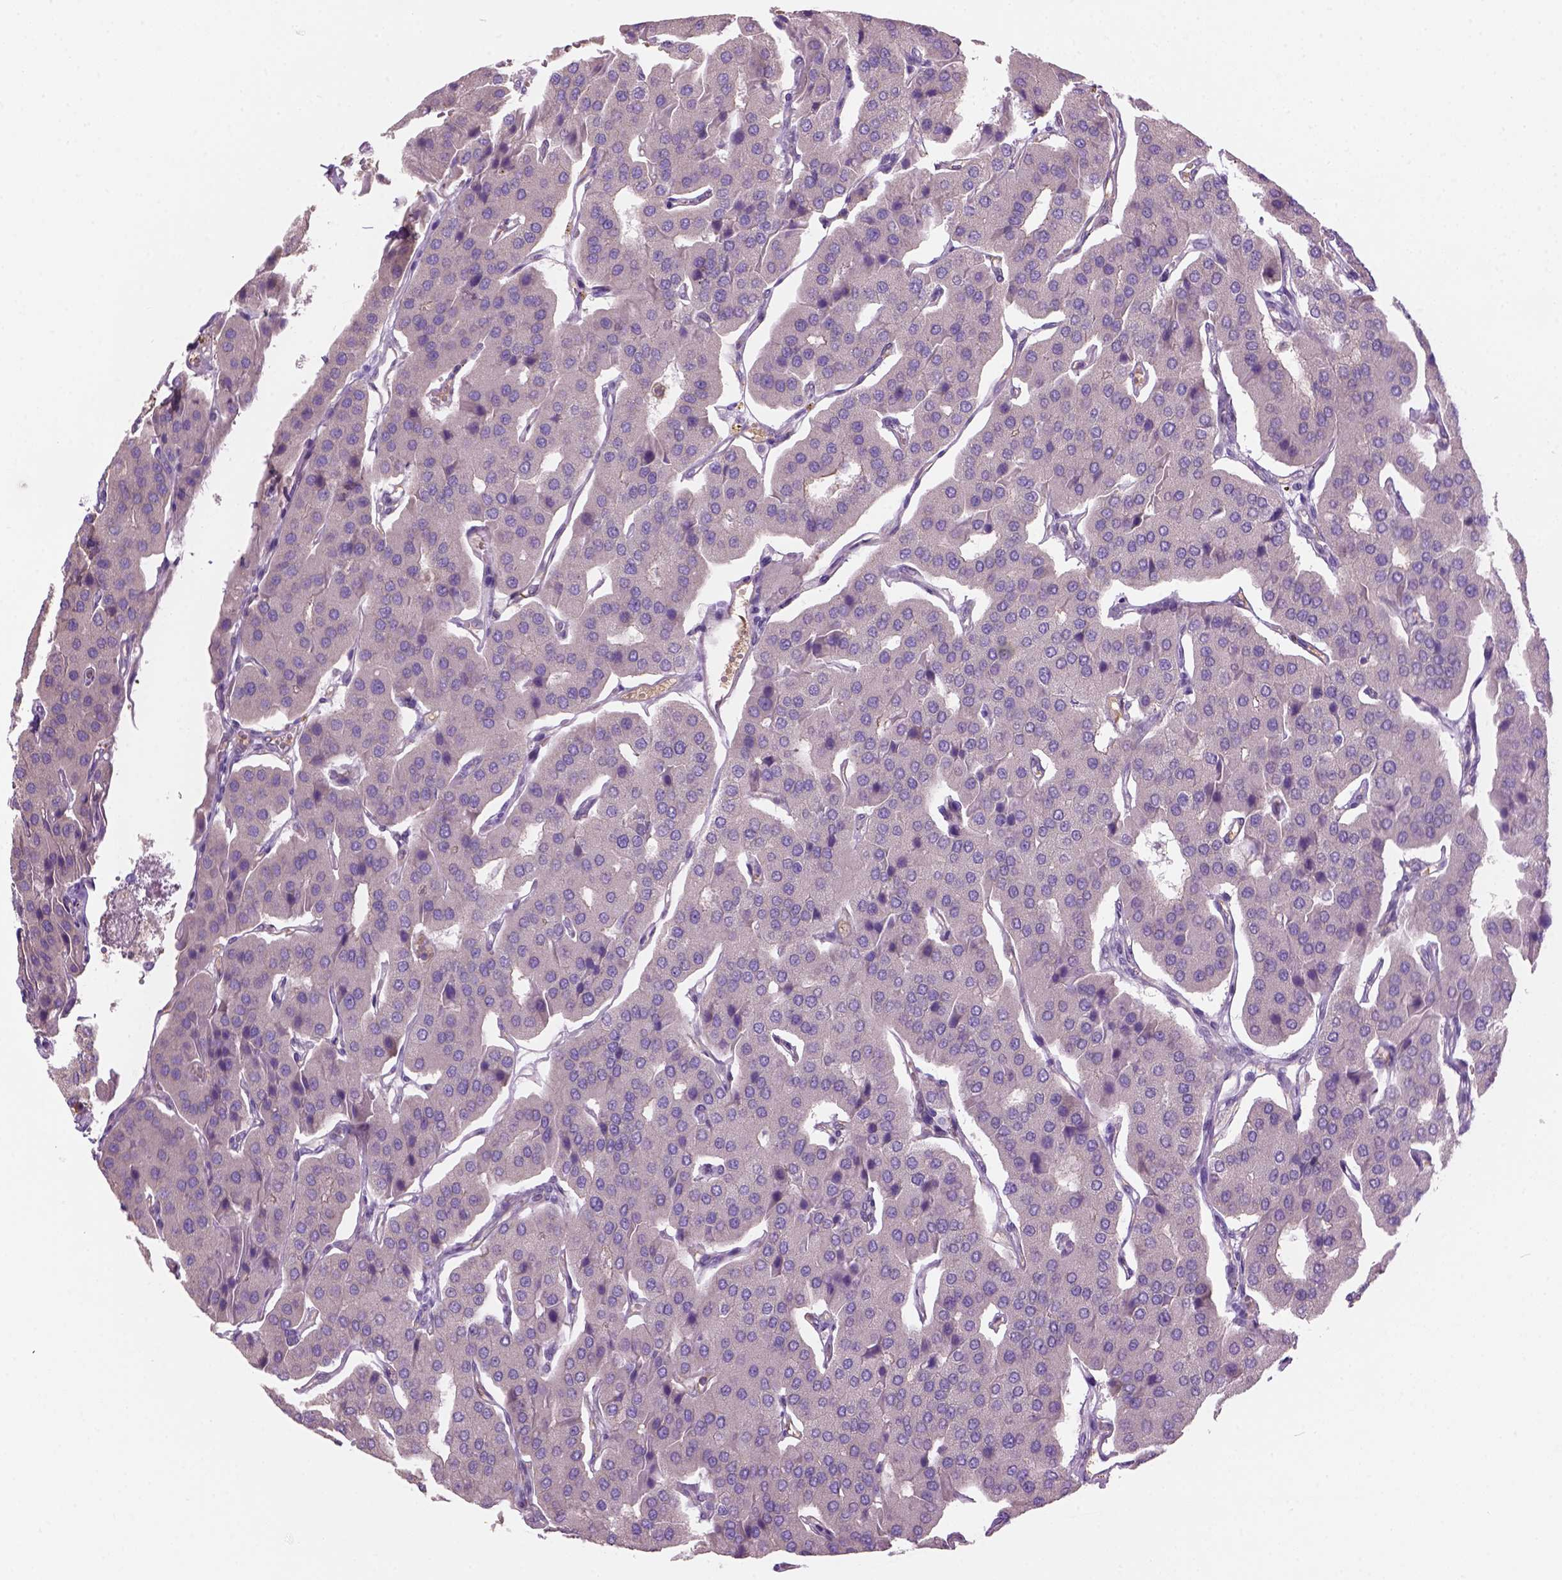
{"staining": {"intensity": "negative", "quantity": "none", "location": "none"}, "tissue": "parathyroid gland", "cell_type": "Glandular cells", "image_type": "normal", "snomed": [{"axis": "morphology", "description": "Normal tissue, NOS"}, {"axis": "morphology", "description": "Adenoma, NOS"}, {"axis": "topography", "description": "Parathyroid gland"}], "caption": "DAB (3,3'-diaminobenzidine) immunohistochemical staining of unremarkable parathyroid gland shows no significant staining in glandular cells. (IHC, brightfield microscopy, high magnification).", "gene": "CD84", "patient": {"sex": "female", "age": 86}}